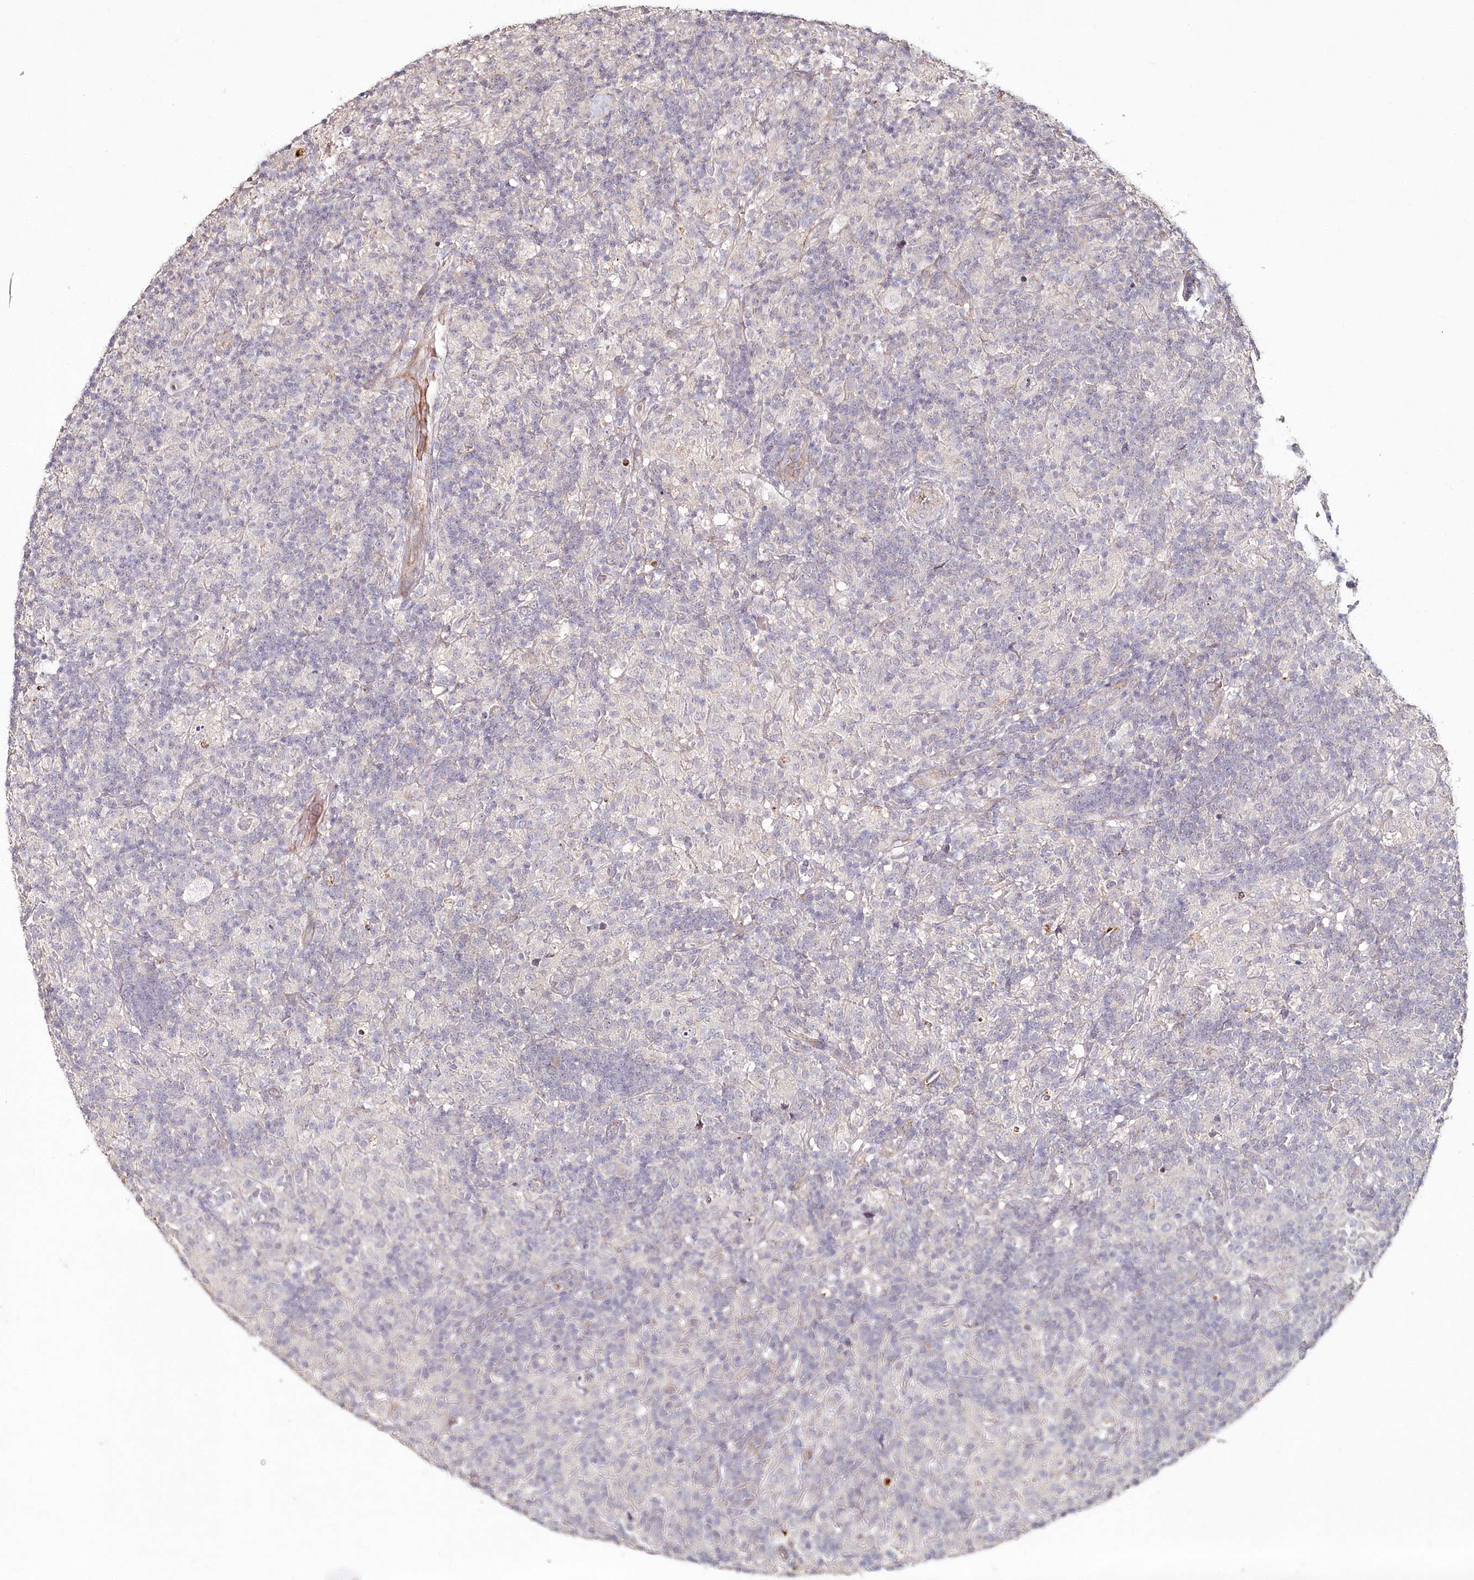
{"staining": {"intensity": "moderate", "quantity": "25%-75%", "location": "nuclear"}, "tissue": "lymphoma", "cell_type": "Tumor cells", "image_type": "cancer", "snomed": [{"axis": "morphology", "description": "Hodgkin's disease, NOS"}, {"axis": "topography", "description": "Lymph node"}], "caption": "Hodgkin's disease stained for a protein (brown) exhibits moderate nuclear positive expression in approximately 25%-75% of tumor cells.", "gene": "HYCC2", "patient": {"sex": "male", "age": 70}}